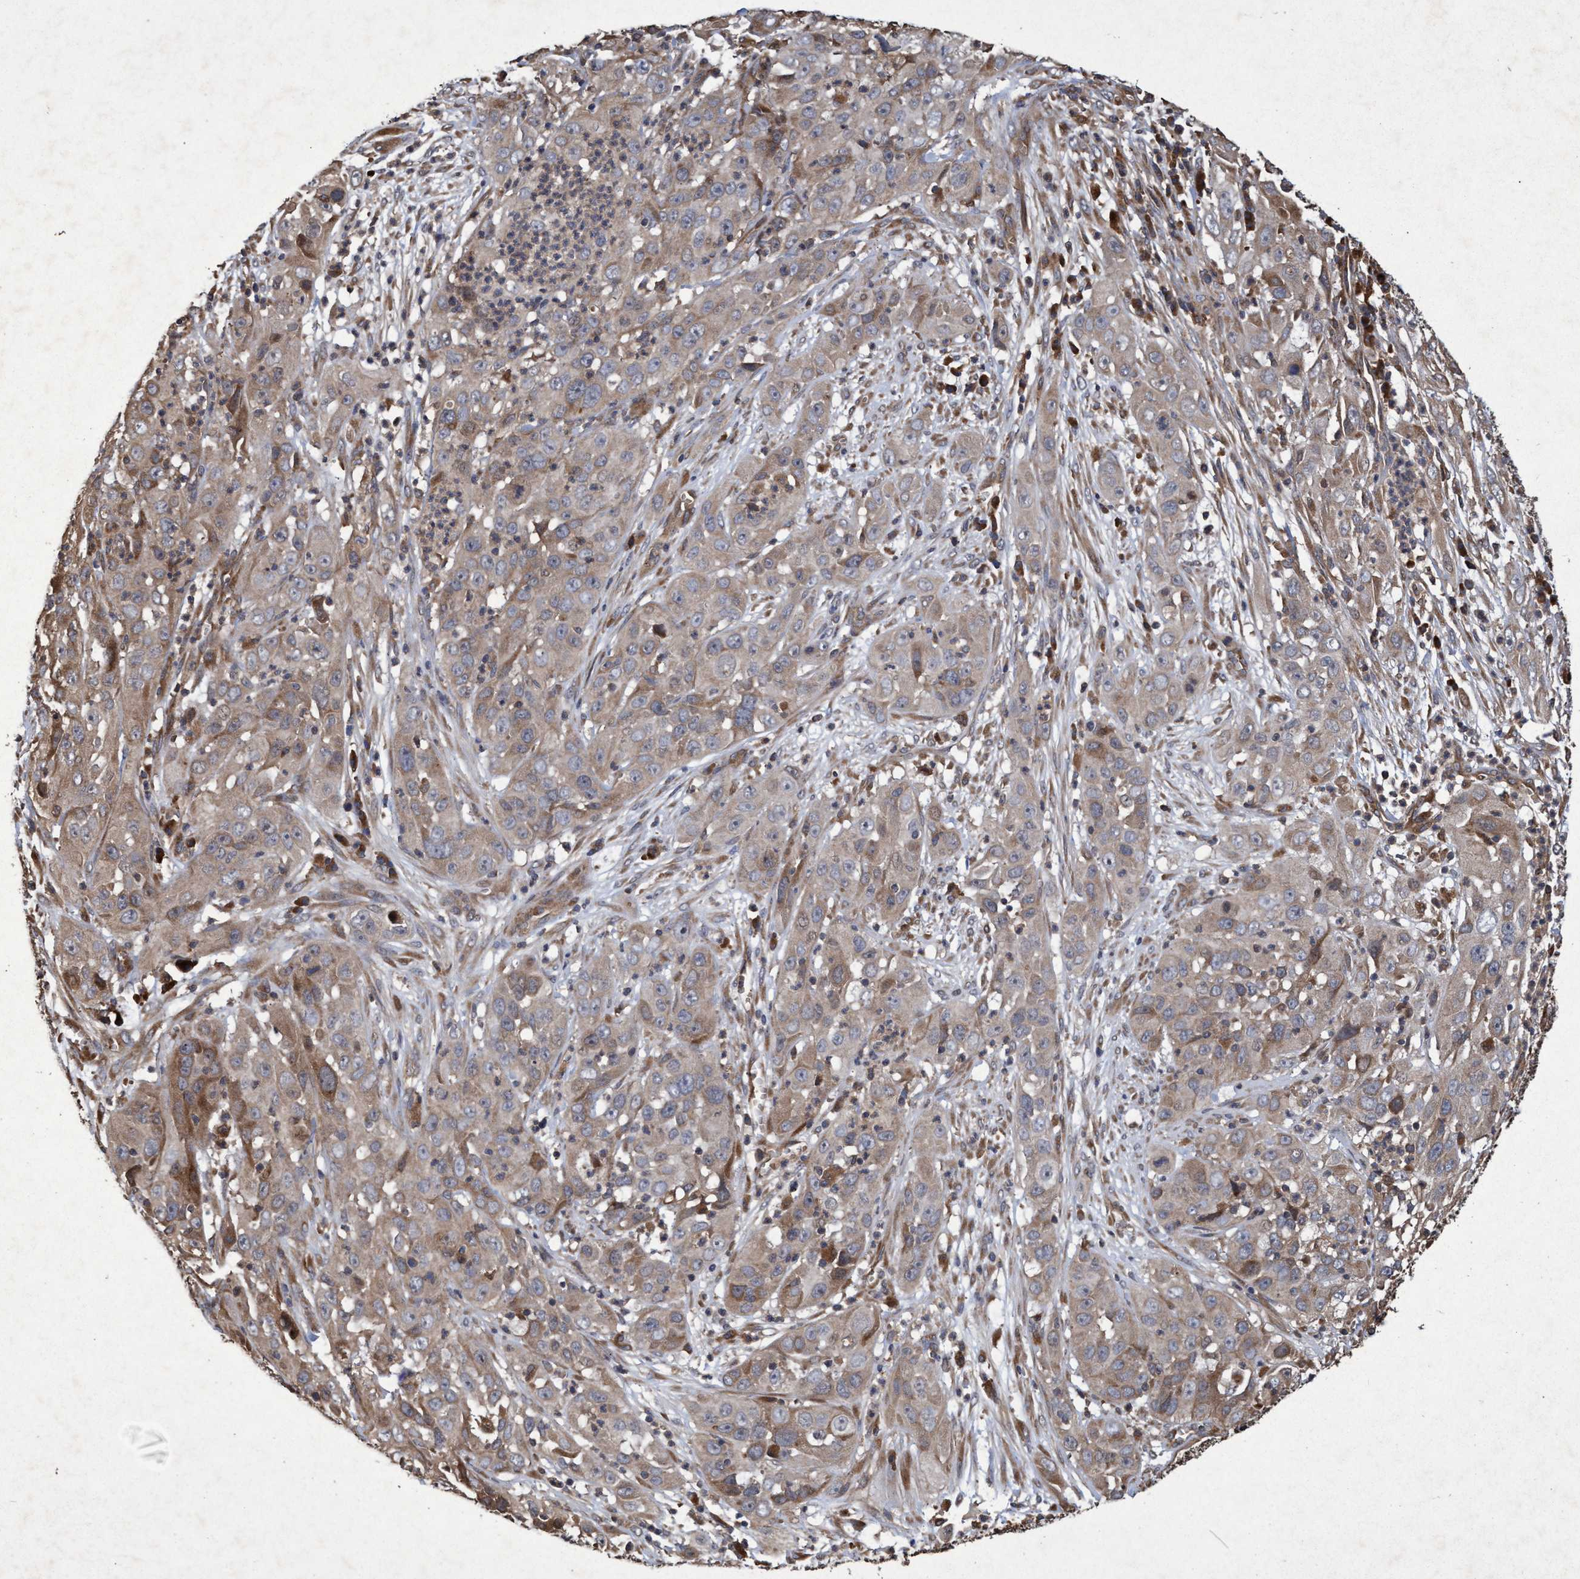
{"staining": {"intensity": "weak", "quantity": ">75%", "location": "cytoplasmic/membranous"}, "tissue": "cervical cancer", "cell_type": "Tumor cells", "image_type": "cancer", "snomed": [{"axis": "morphology", "description": "Squamous cell carcinoma, NOS"}, {"axis": "topography", "description": "Cervix"}], "caption": "Immunohistochemical staining of human squamous cell carcinoma (cervical) reveals weak cytoplasmic/membranous protein expression in about >75% of tumor cells. (IHC, brightfield microscopy, high magnification).", "gene": "CHMP6", "patient": {"sex": "female", "age": 32}}